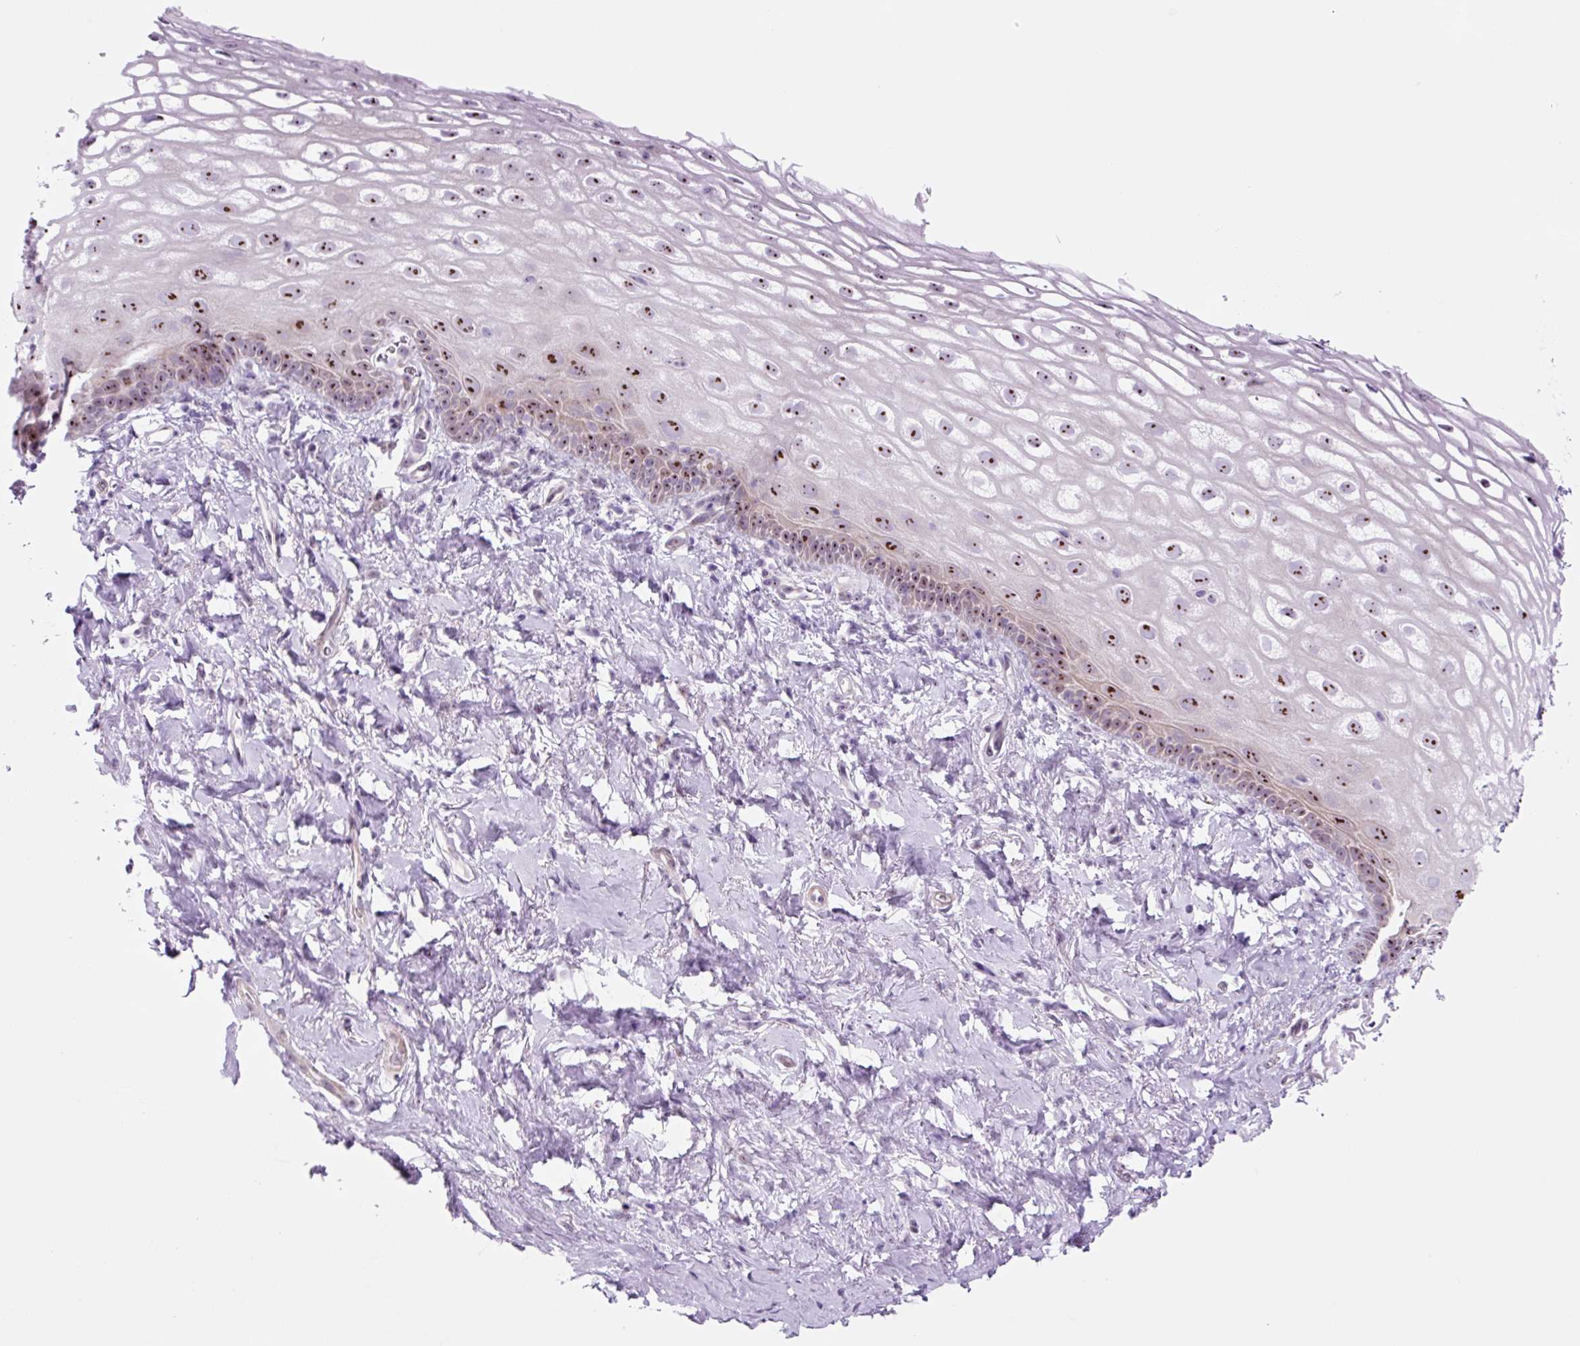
{"staining": {"intensity": "strong", "quantity": "25%-75%", "location": "nuclear"}, "tissue": "vagina", "cell_type": "Squamous epithelial cells", "image_type": "normal", "snomed": [{"axis": "morphology", "description": "Normal tissue, NOS"}, {"axis": "morphology", "description": "Adenocarcinoma, NOS"}, {"axis": "topography", "description": "Rectum"}, {"axis": "topography", "description": "Vagina"}, {"axis": "topography", "description": "Peripheral nerve tissue"}], "caption": "Squamous epithelial cells exhibit high levels of strong nuclear expression in approximately 25%-75% of cells in benign human vagina. (Brightfield microscopy of DAB IHC at high magnification).", "gene": "RRS1", "patient": {"sex": "female", "age": 71}}